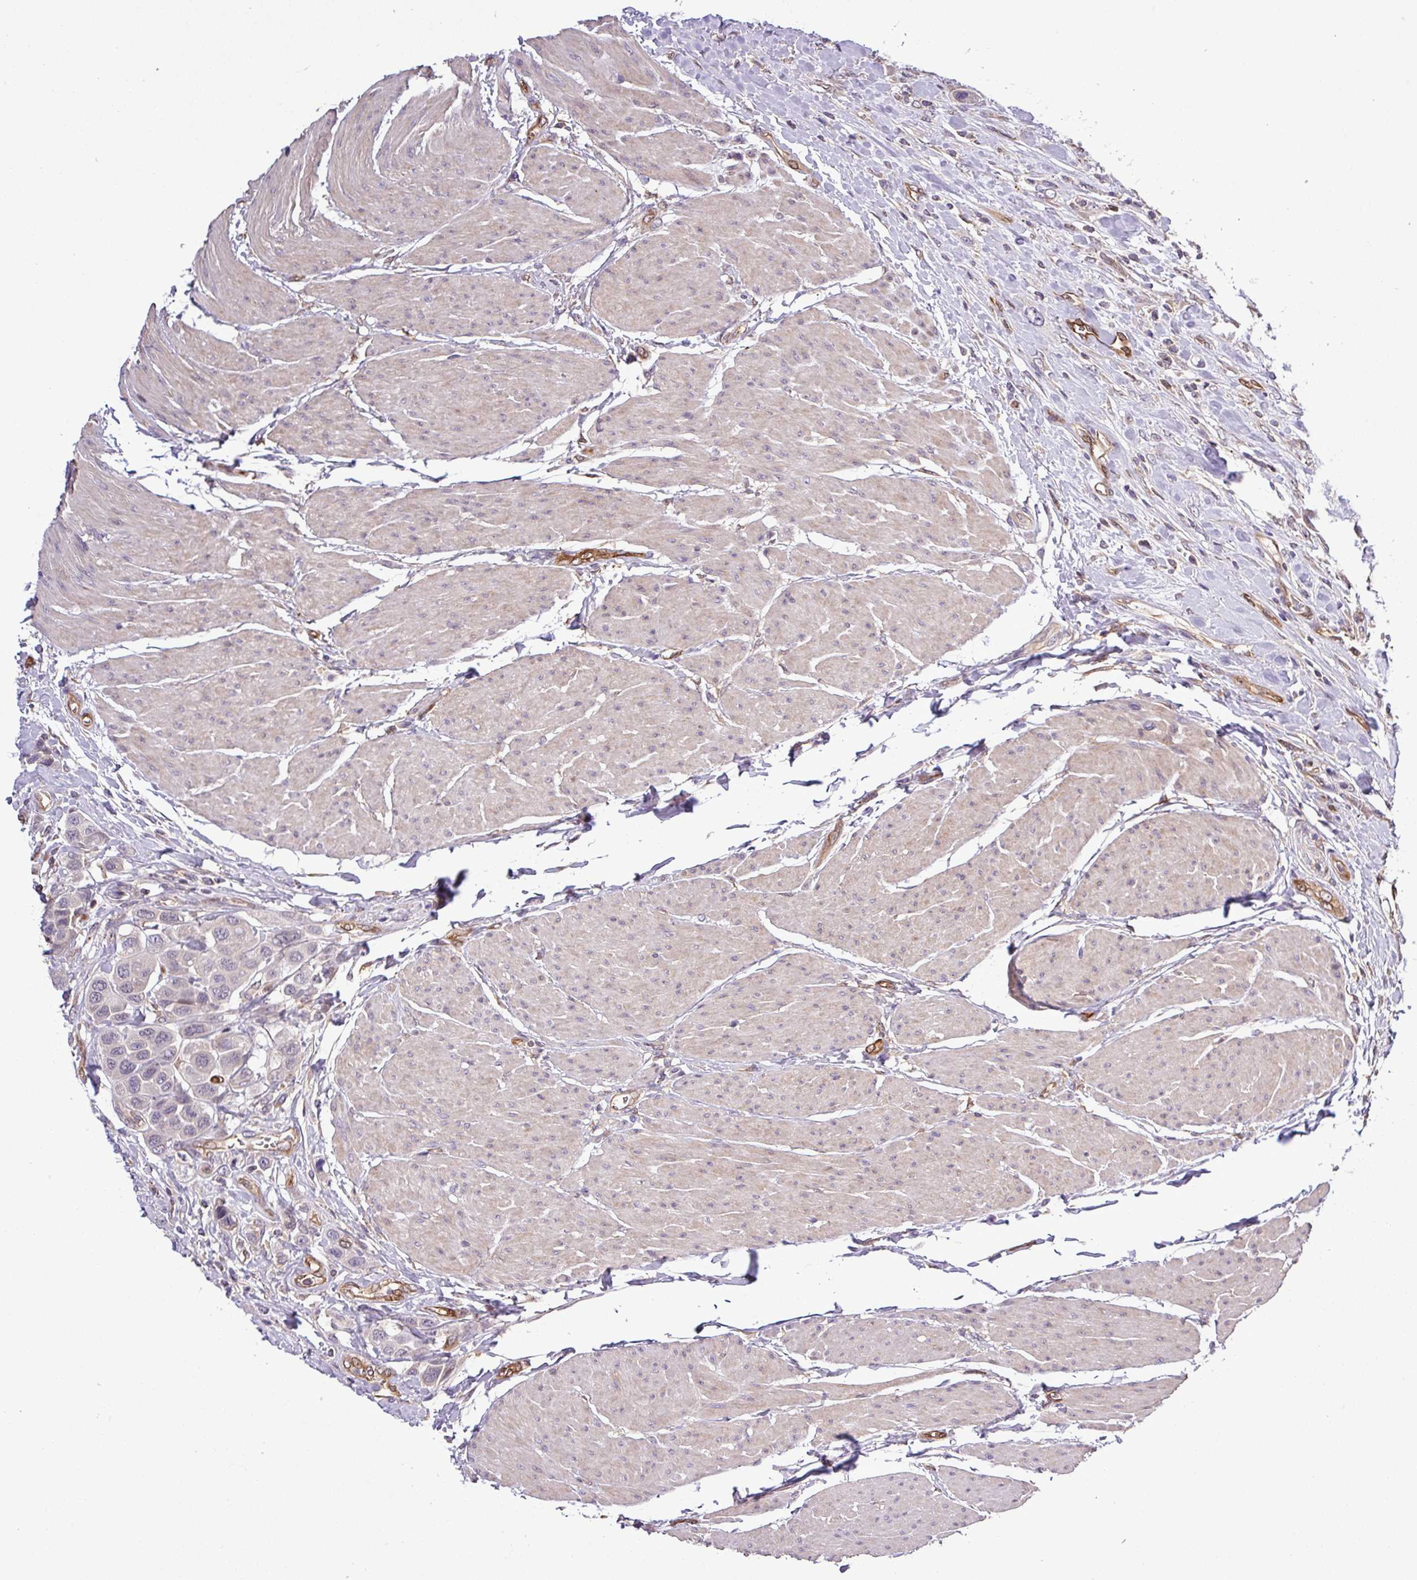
{"staining": {"intensity": "negative", "quantity": "none", "location": "none"}, "tissue": "urothelial cancer", "cell_type": "Tumor cells", "image_type": "cancer", "snomed": [{"axis": "morphology", "description": "Urothelial carcinoma, High grade"}, {"axis": "topography", "description": "Urinary bladder"}], "caption": "DAB immunohistochemical staining of human urothelial cancer exhibits no significant expression in tumor cells.", "gene": "CARHSP1", "patient": {"sex": "male", "age": 50}}